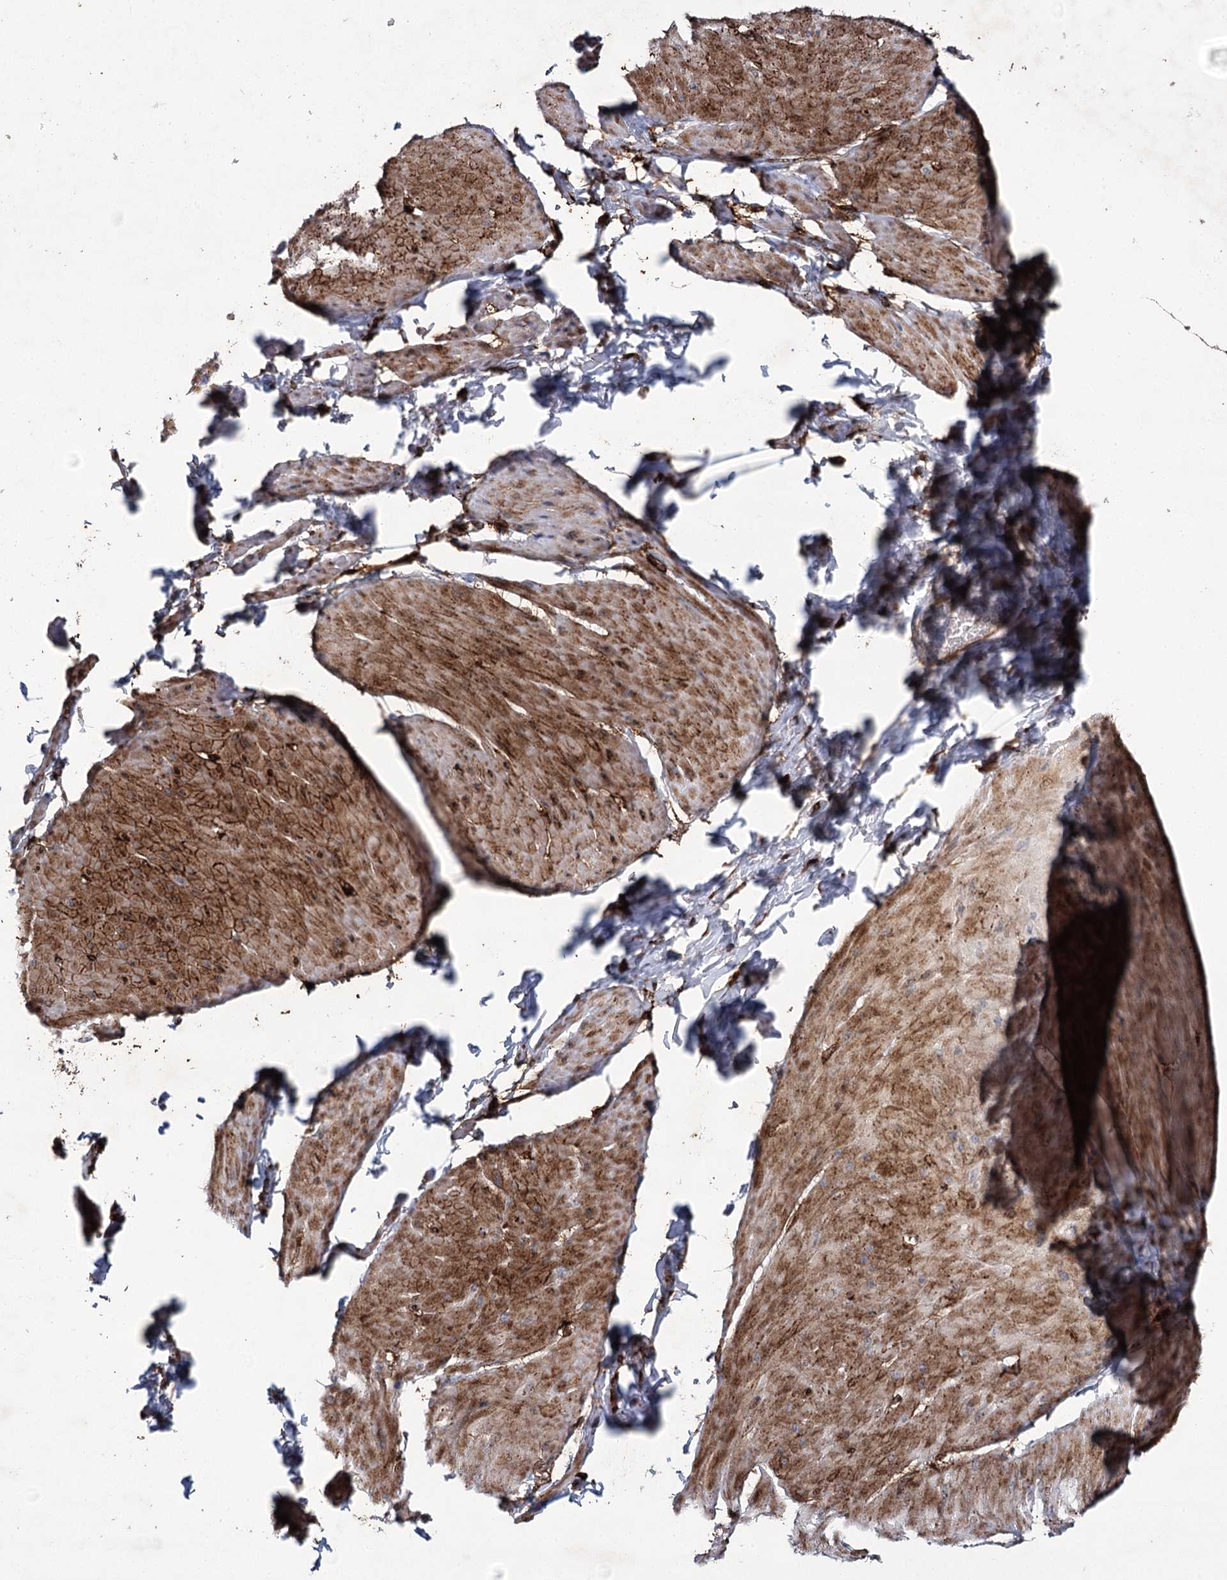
{"staining": {"intensity": "moderate", "quantity": ">75%", "location": "cytoplasmic/membranous"}, "tissue": "smooth muscle", "cell_type": "Smooth muscle cells", "image_type": "normal", "snomed": [{"axis": "morphology", "description": "Urothelial carcinoma, High grade"}, {"axis": "topography", "description": "Urinary bladder"}], "caption": "Brown immunohistochemical staining in normal human smooth muscle displays moderate cytoplasmic/membranous staining in approximately >75% of smooth muscle cells.", "gene": "DCUN1D4", "patient": {"sex": "male", "age": 46}}